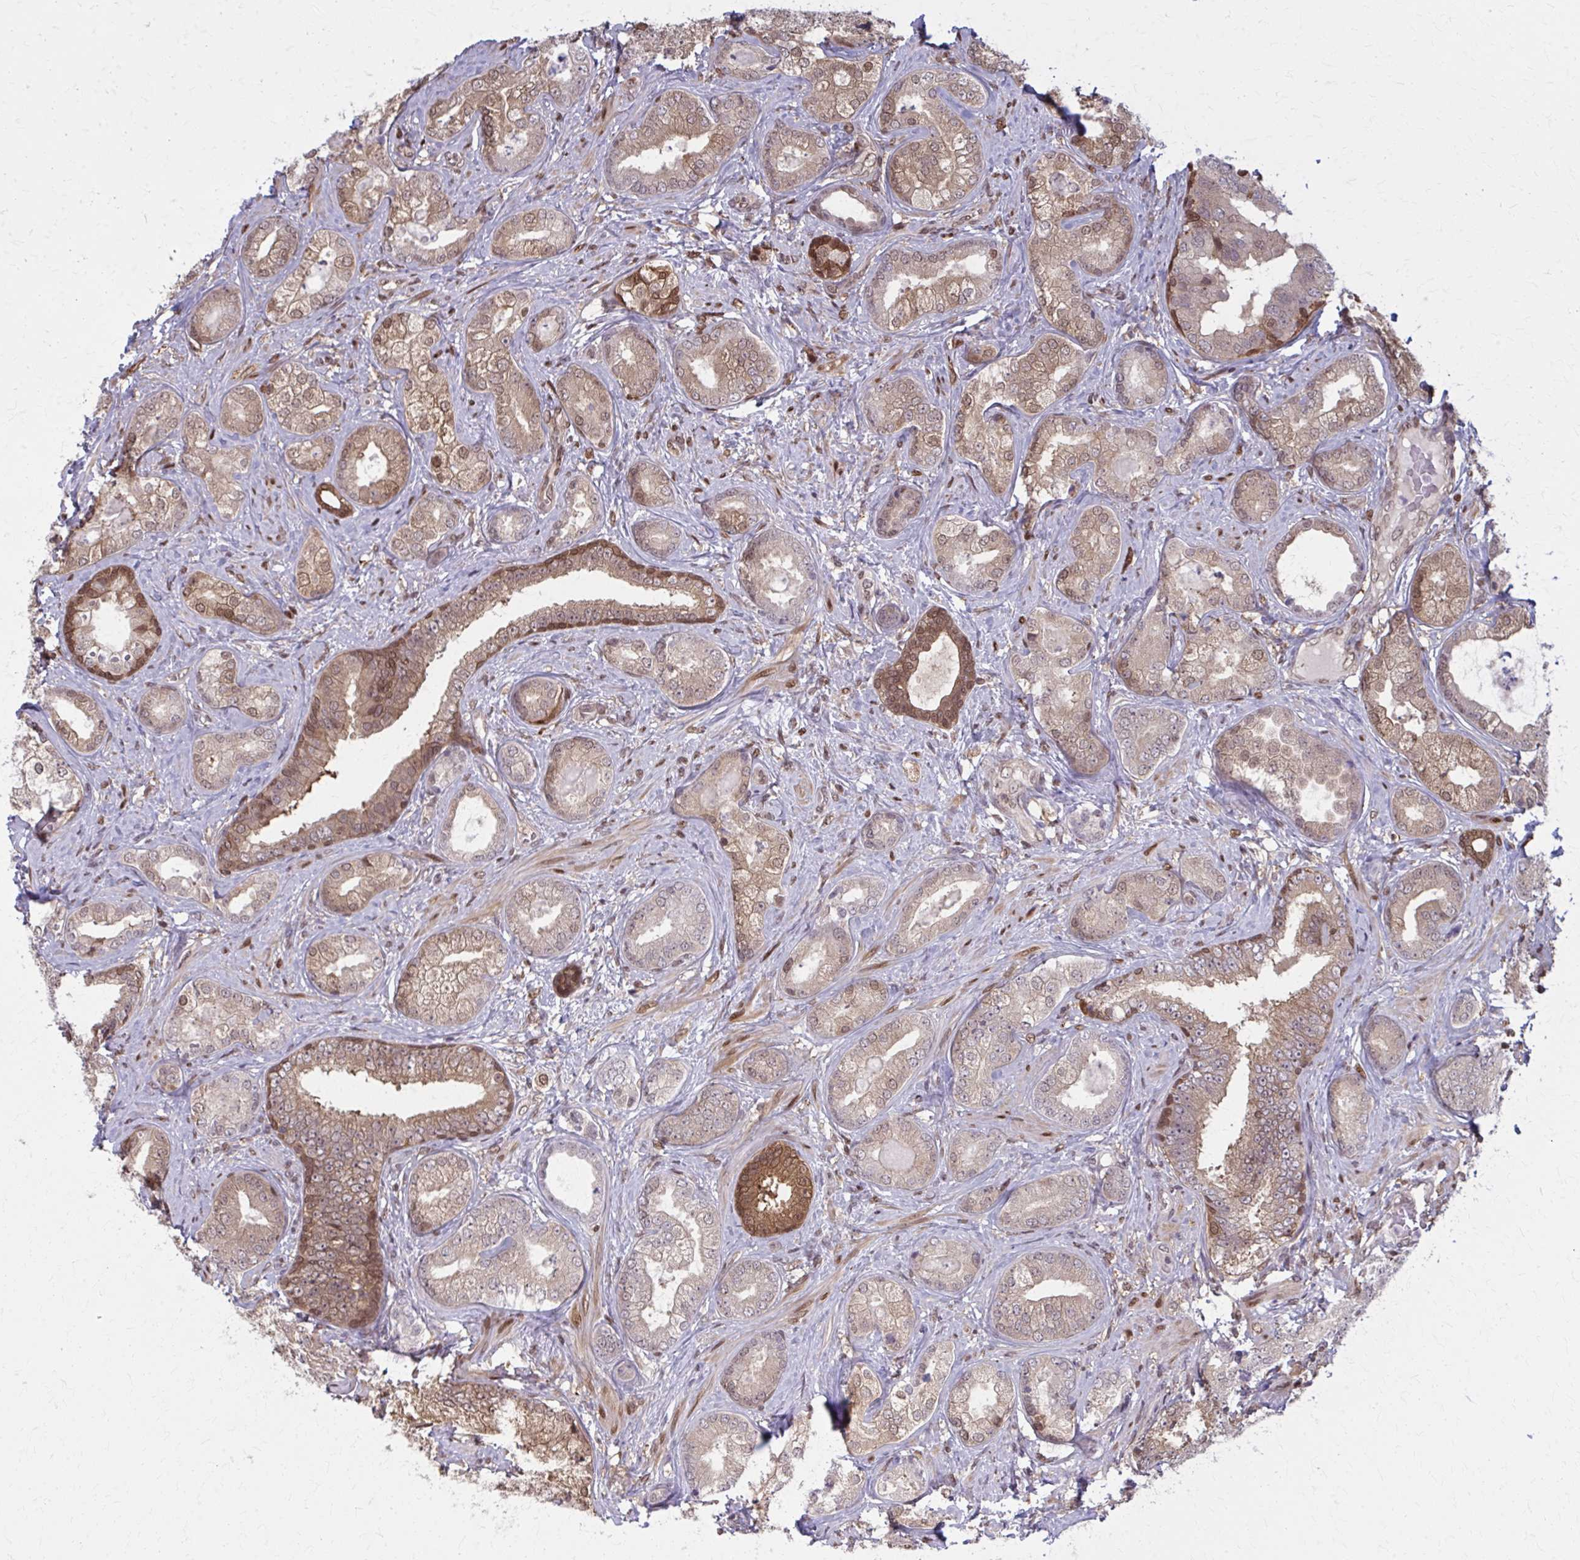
{"staining": {"intensity": "moderate", "quantity": "25%-75%", "location": "cytoplasmic/membranous,nuclear"}, "tissue": "prostate cancer", "cell_type": "Tumor cells", "image_type": "cancer", "snomed": [{"axis": "morphology", "description": "Adenocarcinoma, High grade"}, {"axis": "topography", "description": "Prostate"}], "caption": "Human high-grade adenocarcinoma (prostate) stained with a brown dye shows moderate cytoplasmic/membranous and nuclear positive staining in approximately 25%-75% of tumor cells.", "gene": "MDH1", "patient": {"sex": "male", "age": 62}}